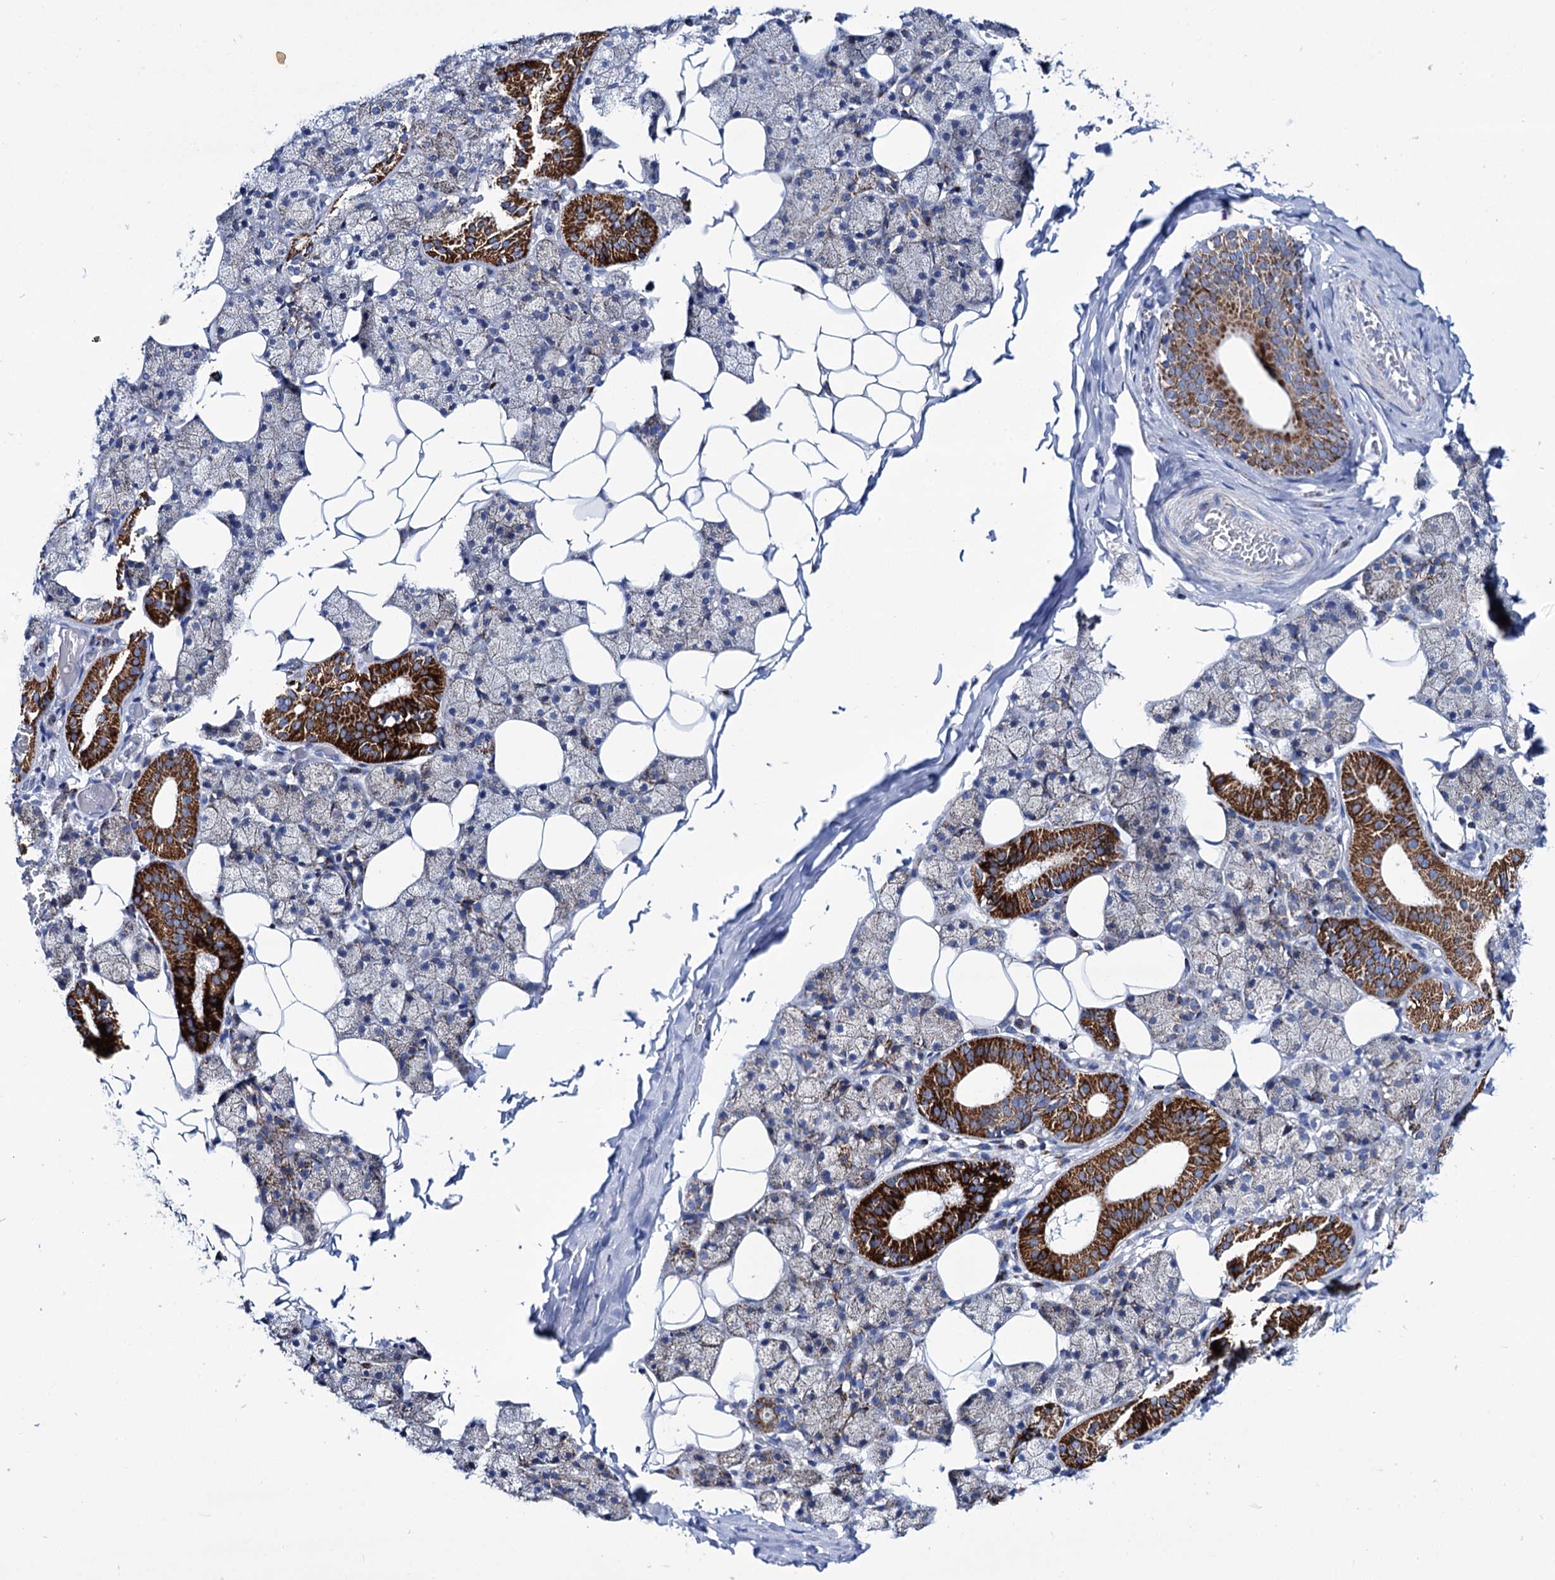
{"staining": {"intensity": "strong", "quantity": "25%-75%", "location": "cytoplasmic/membranous"}, "tissue": "salivary gland", "cell_type": "Glandular cells", "image_type": "normal", "snomed": [{"axis": "morphology", "description": "Normal tissue, NOS"}, {"axis": "topography", "description": "Salivary gland"}], "caption": "Human salivary gland stained for a protein (brown) shows strong cytoplasmic/membranous positive staining in approximately 25%-75% of glandular cells.", "gene": "UBASH3B", "patient": {"sex": "female", "age": 33}}